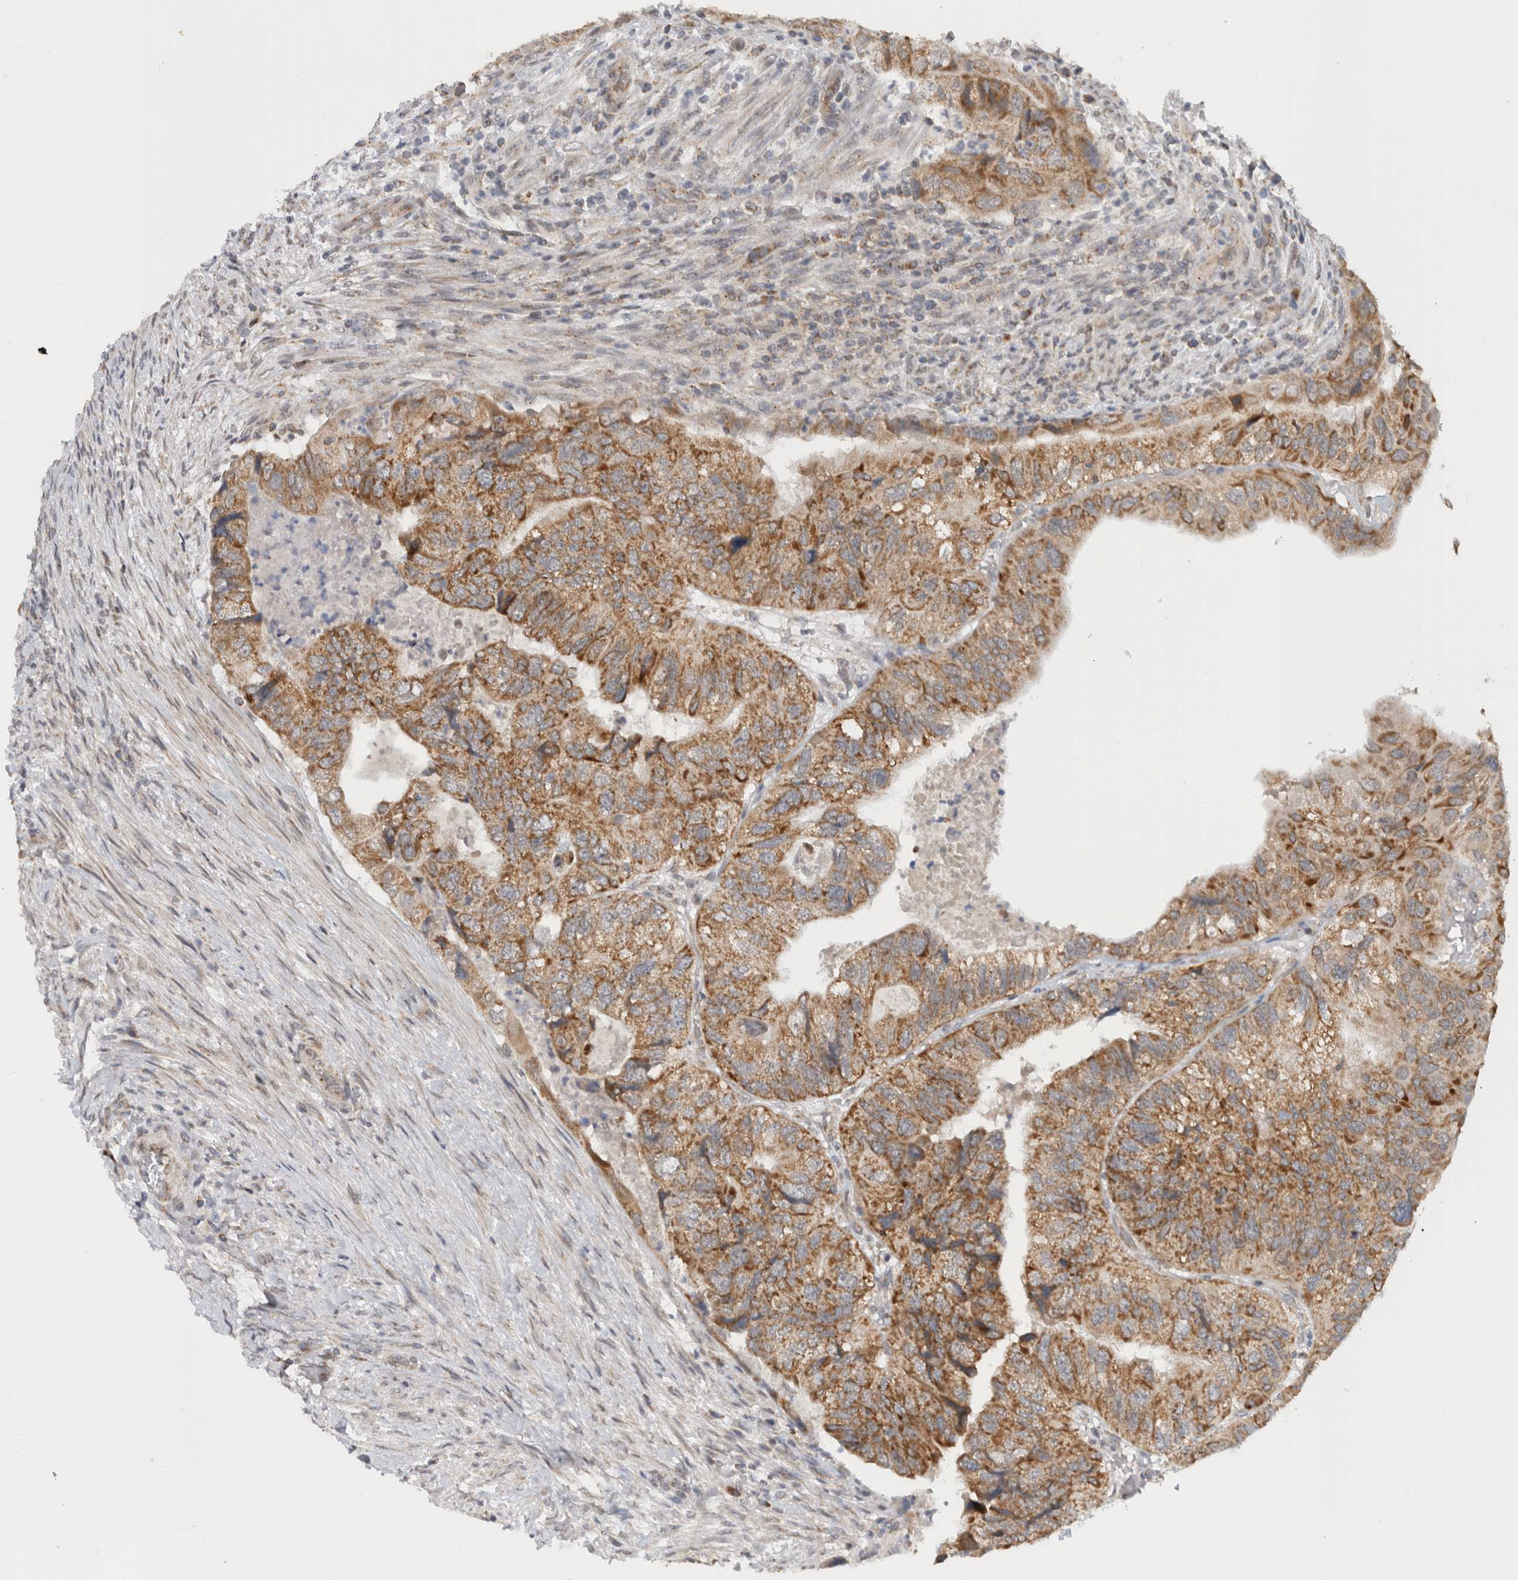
{"staining": {"intensity": "moderate", "quantity": ">75%", "location": "cytoplasmic/membranous"}, "tissue": "colorectal cancer", "cell_type": "Tumor cells", "image_type": "cancer", "snomed": [{"axis": "morphology", "description": "Adenocarcinoma, NOS"}, {"axis": "topography", "description": "Rectum"}], "caption": "An image of human colorectal cancer (adenocarcinoma) stained for a protein reveals moderate cytoplasmic/membranous brown staining in tumor cells.", "gene": "CMC2", "patient": {"sex": "male", "age": 63}}